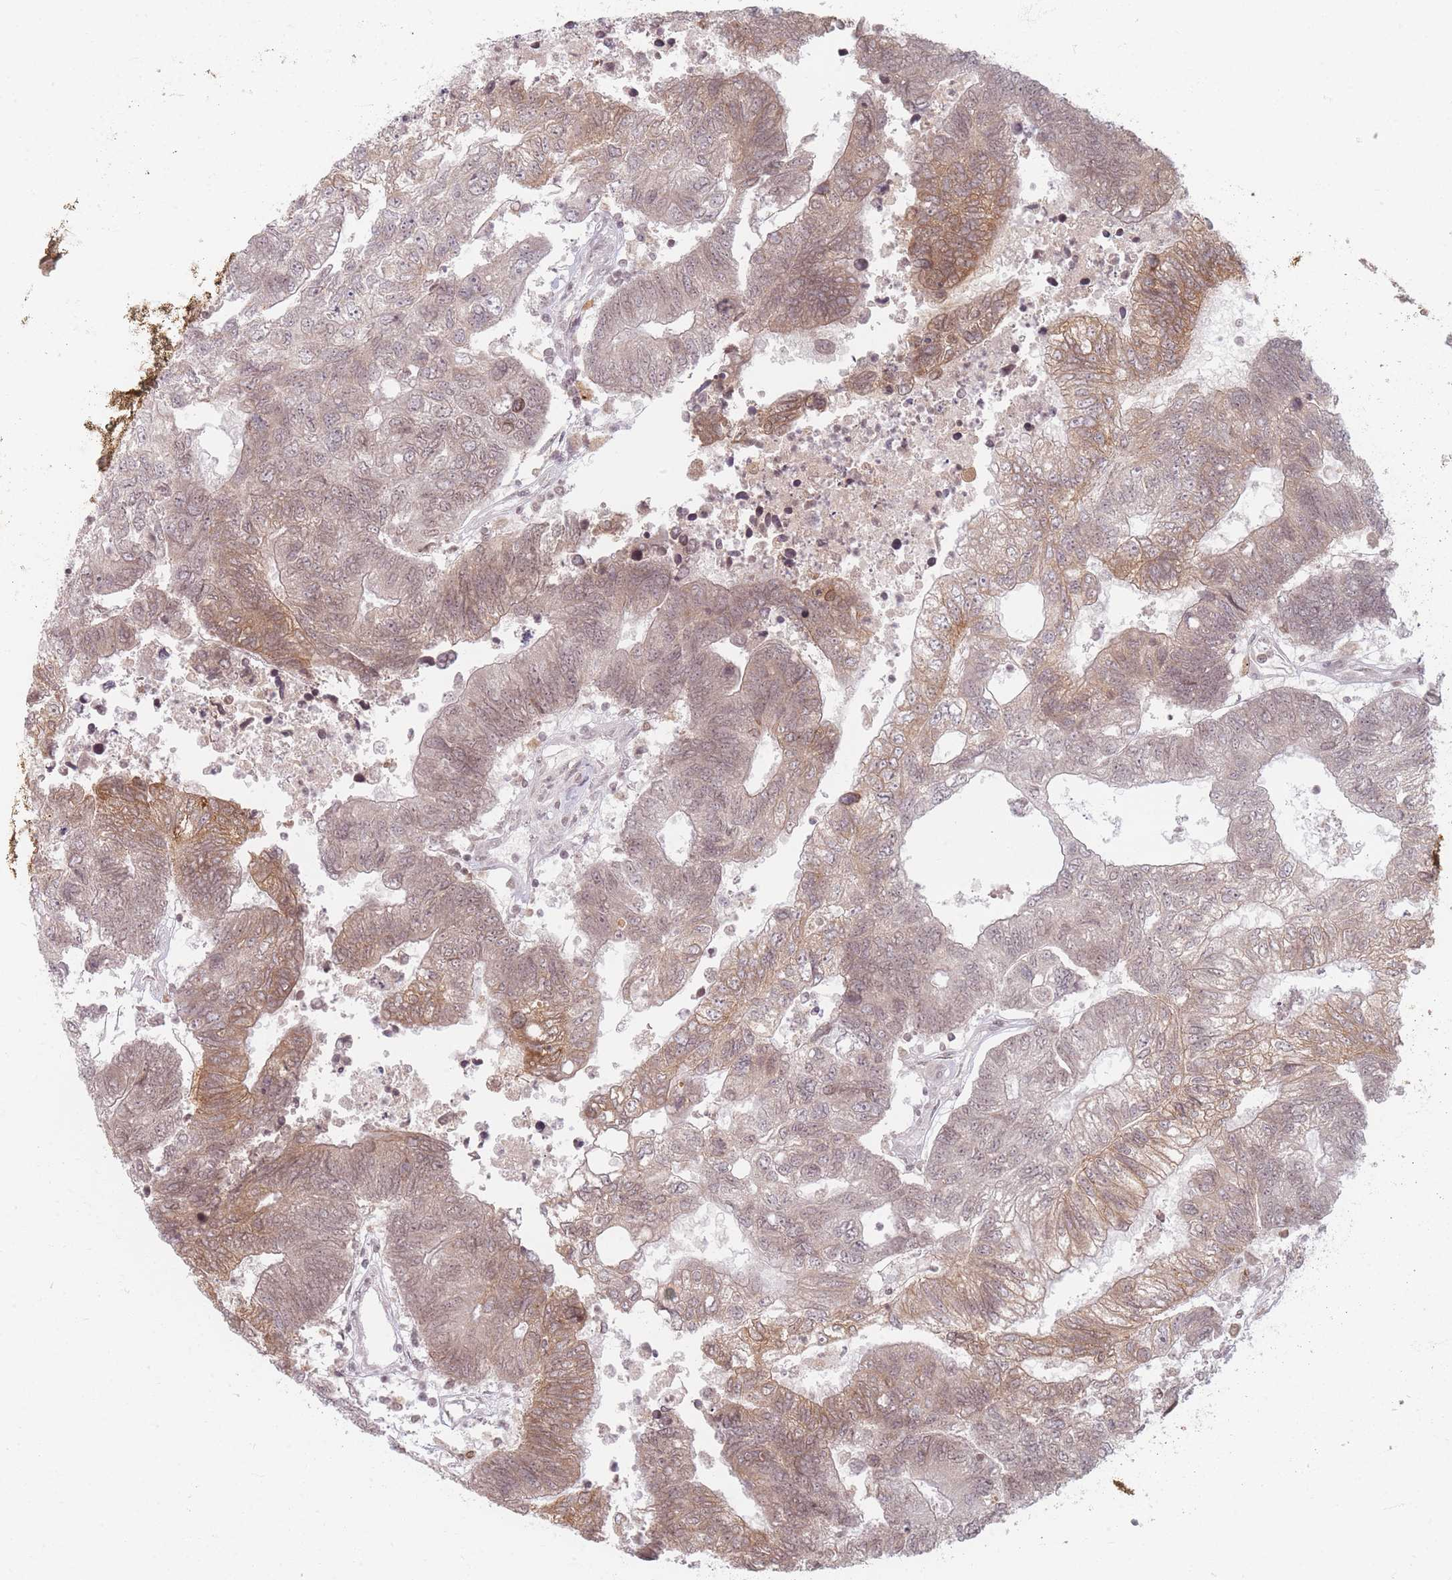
{"staining": {"intensity": "moderate", "quantity": "25%-75%", "location": "cytoplasmic/membranous,nuclear"}, "tissue": "colorectal cancer", "cell_type": "Tumor cells", "image_type": "cancer", "snomed": [{"axis": "morphology", "description": "Adenocarcinoma, NOS"}, {"axis": "topography", "description": "Colon"}], "caption": "The image displays immunohistochemical staining of colorectal adenocarcinoma. There is moderate cytoplasmic/membranous and nuclear staining is present in approximately 25%-75% of tumor cells.", "gene": "SPATA45", "patient": {"sex": "female", "age": 48}}